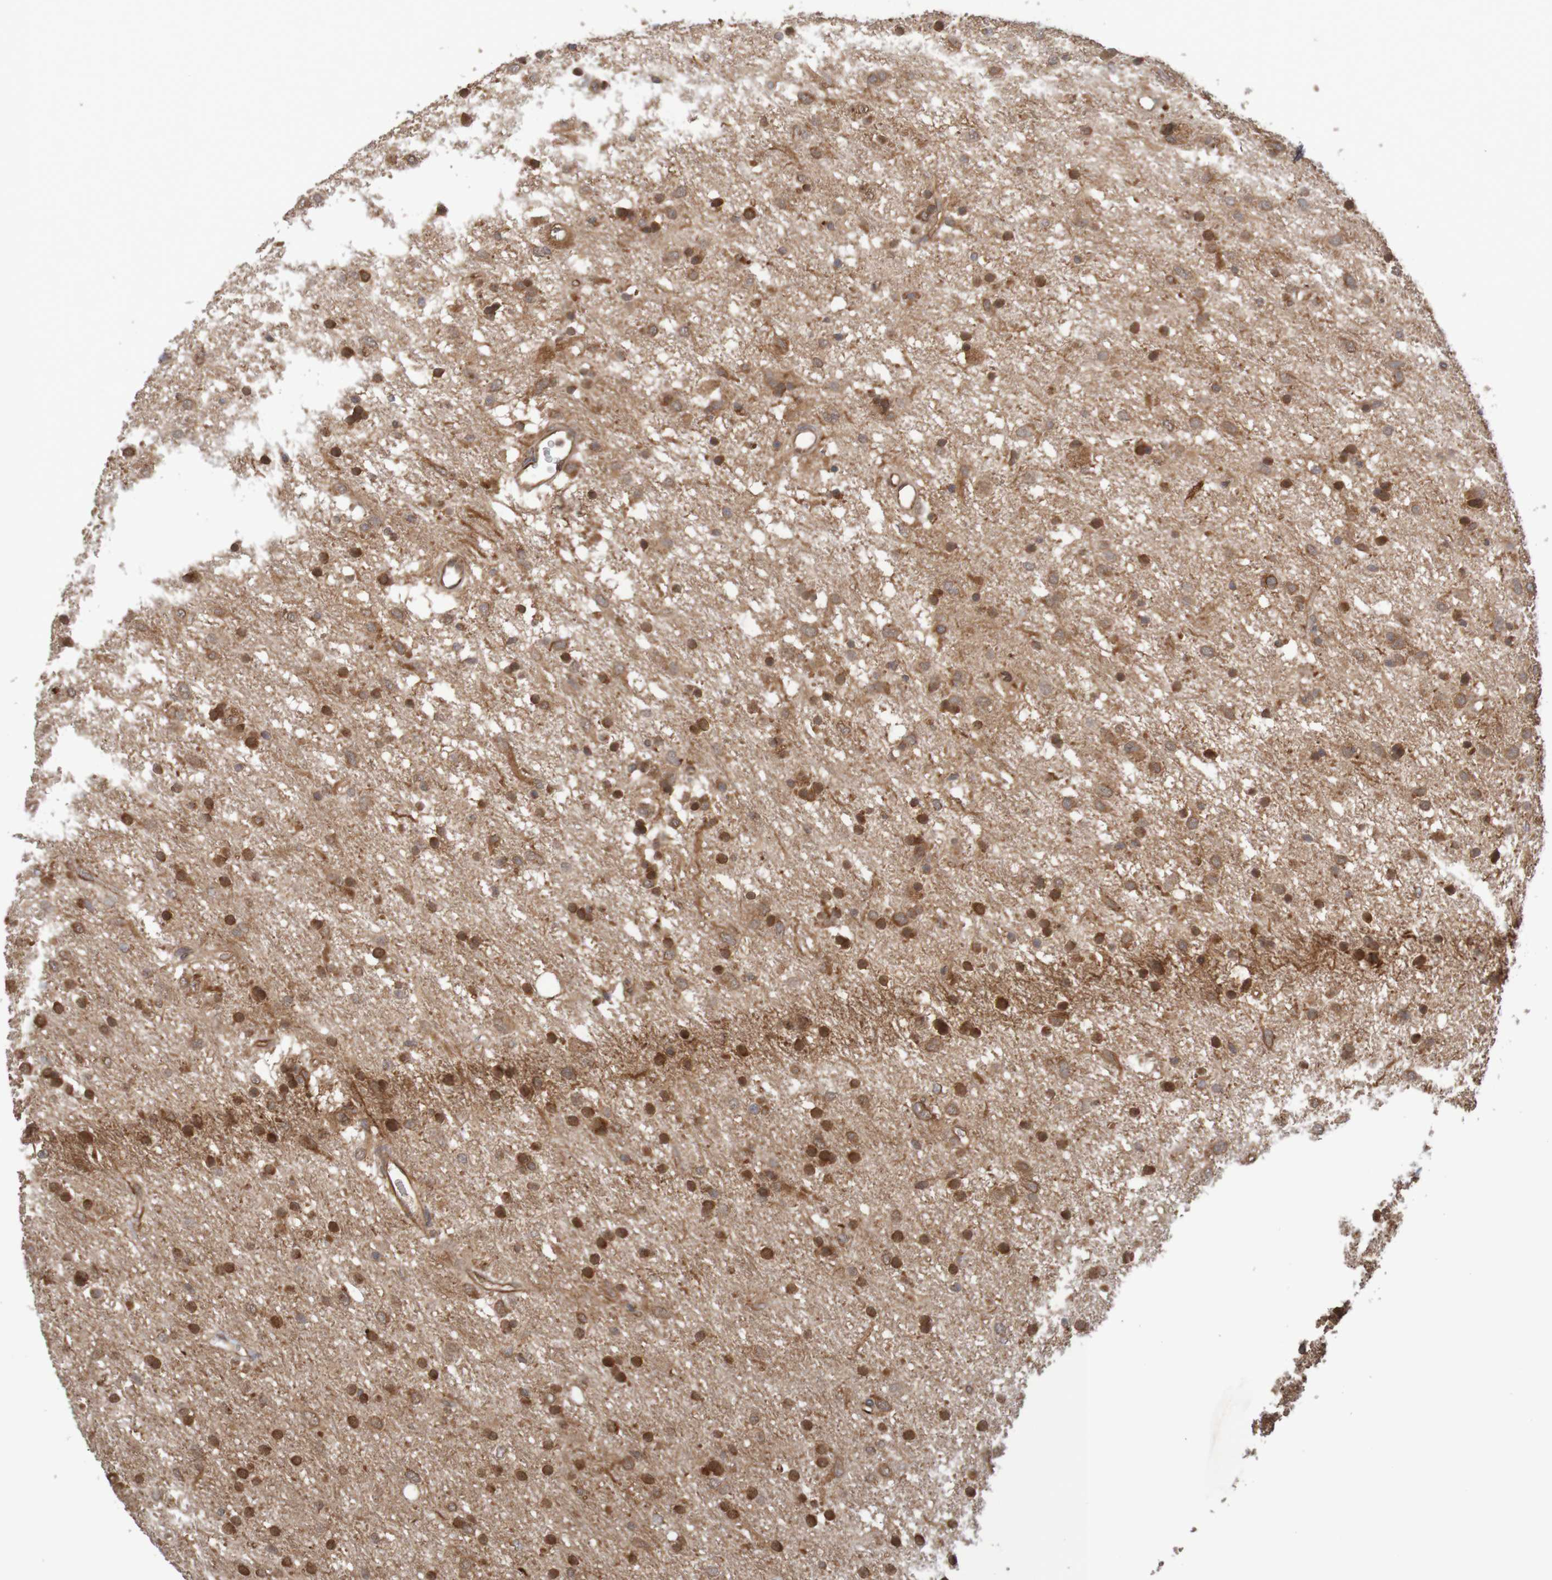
{"staining": {"intensity": "strong", "quantity": ">75%", "location": "cytoplasmic/membranous,nuclear"}, "tissue": "glioma", "cell_type": "Tumor cells", "image_type": "cancer", "snomed": [{"axis": "morphology", "description": "Glioma, malignant, Low grade"}, {"axis": "topography", "description": "Brain"}], "caption": "Protein analysis of low-grade glioma (malignant) tissue exhibits strong cytoplasmic/membranous and nuclear positivity in approximately >75% of tumor cells.", "gene": "MRPL52", "patient": {"sex": "male", "age": 77}}